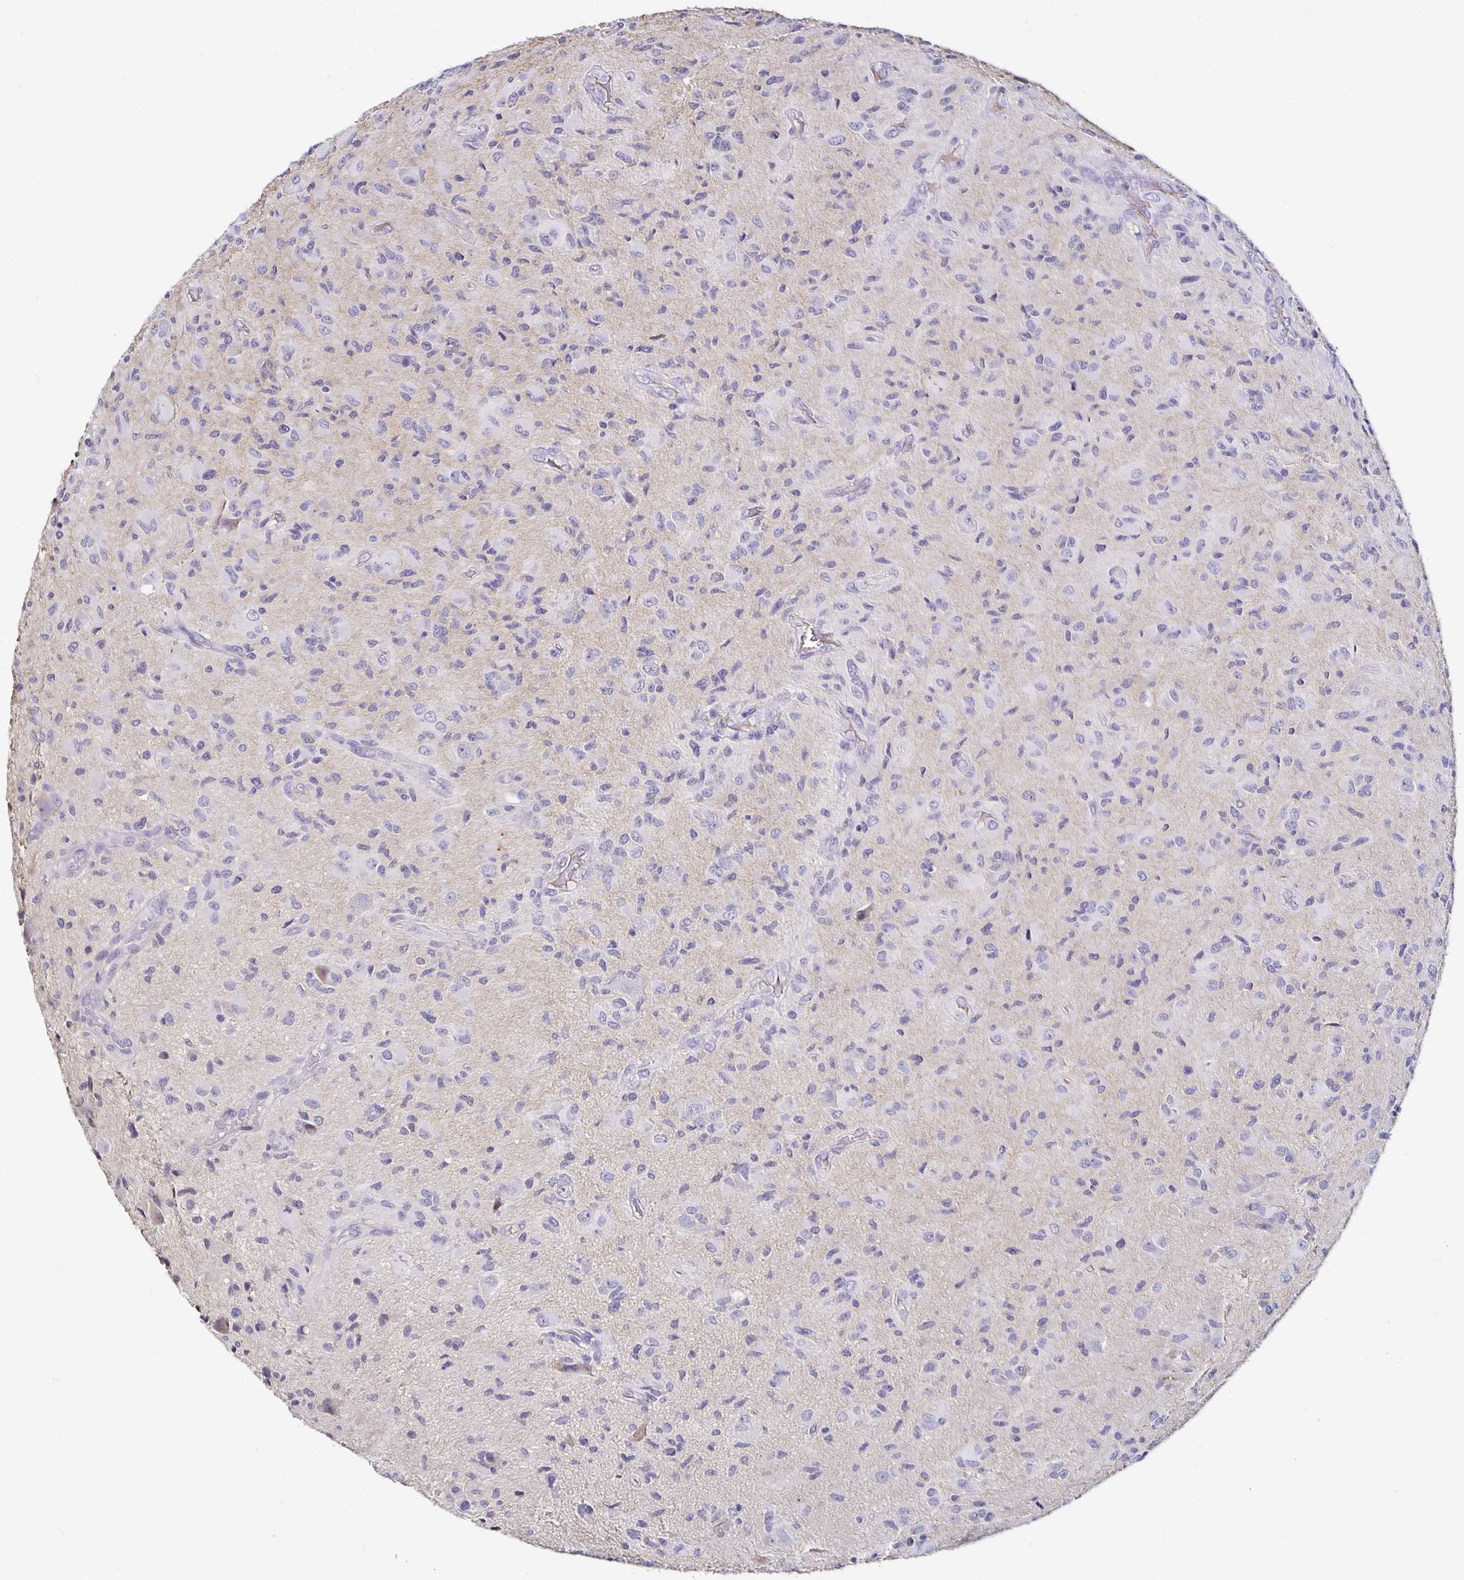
{"staining": {"intensity": "negative", "quantity": "none", "location": "none"}, "tissue": "glioma", "cell_type": "Tumor cells", "image_type": "cancer", "snomed": [{"axis": "morphology", "description": "Glioma, malignant, High grade"}, {"axis": "topography", "description": "Brain"}], "caption": "Protein analysis of glioma reveals no significant positivity in tumor cells.", "gene": "TTR", "patient": {"sex": "female", "age": 65}}